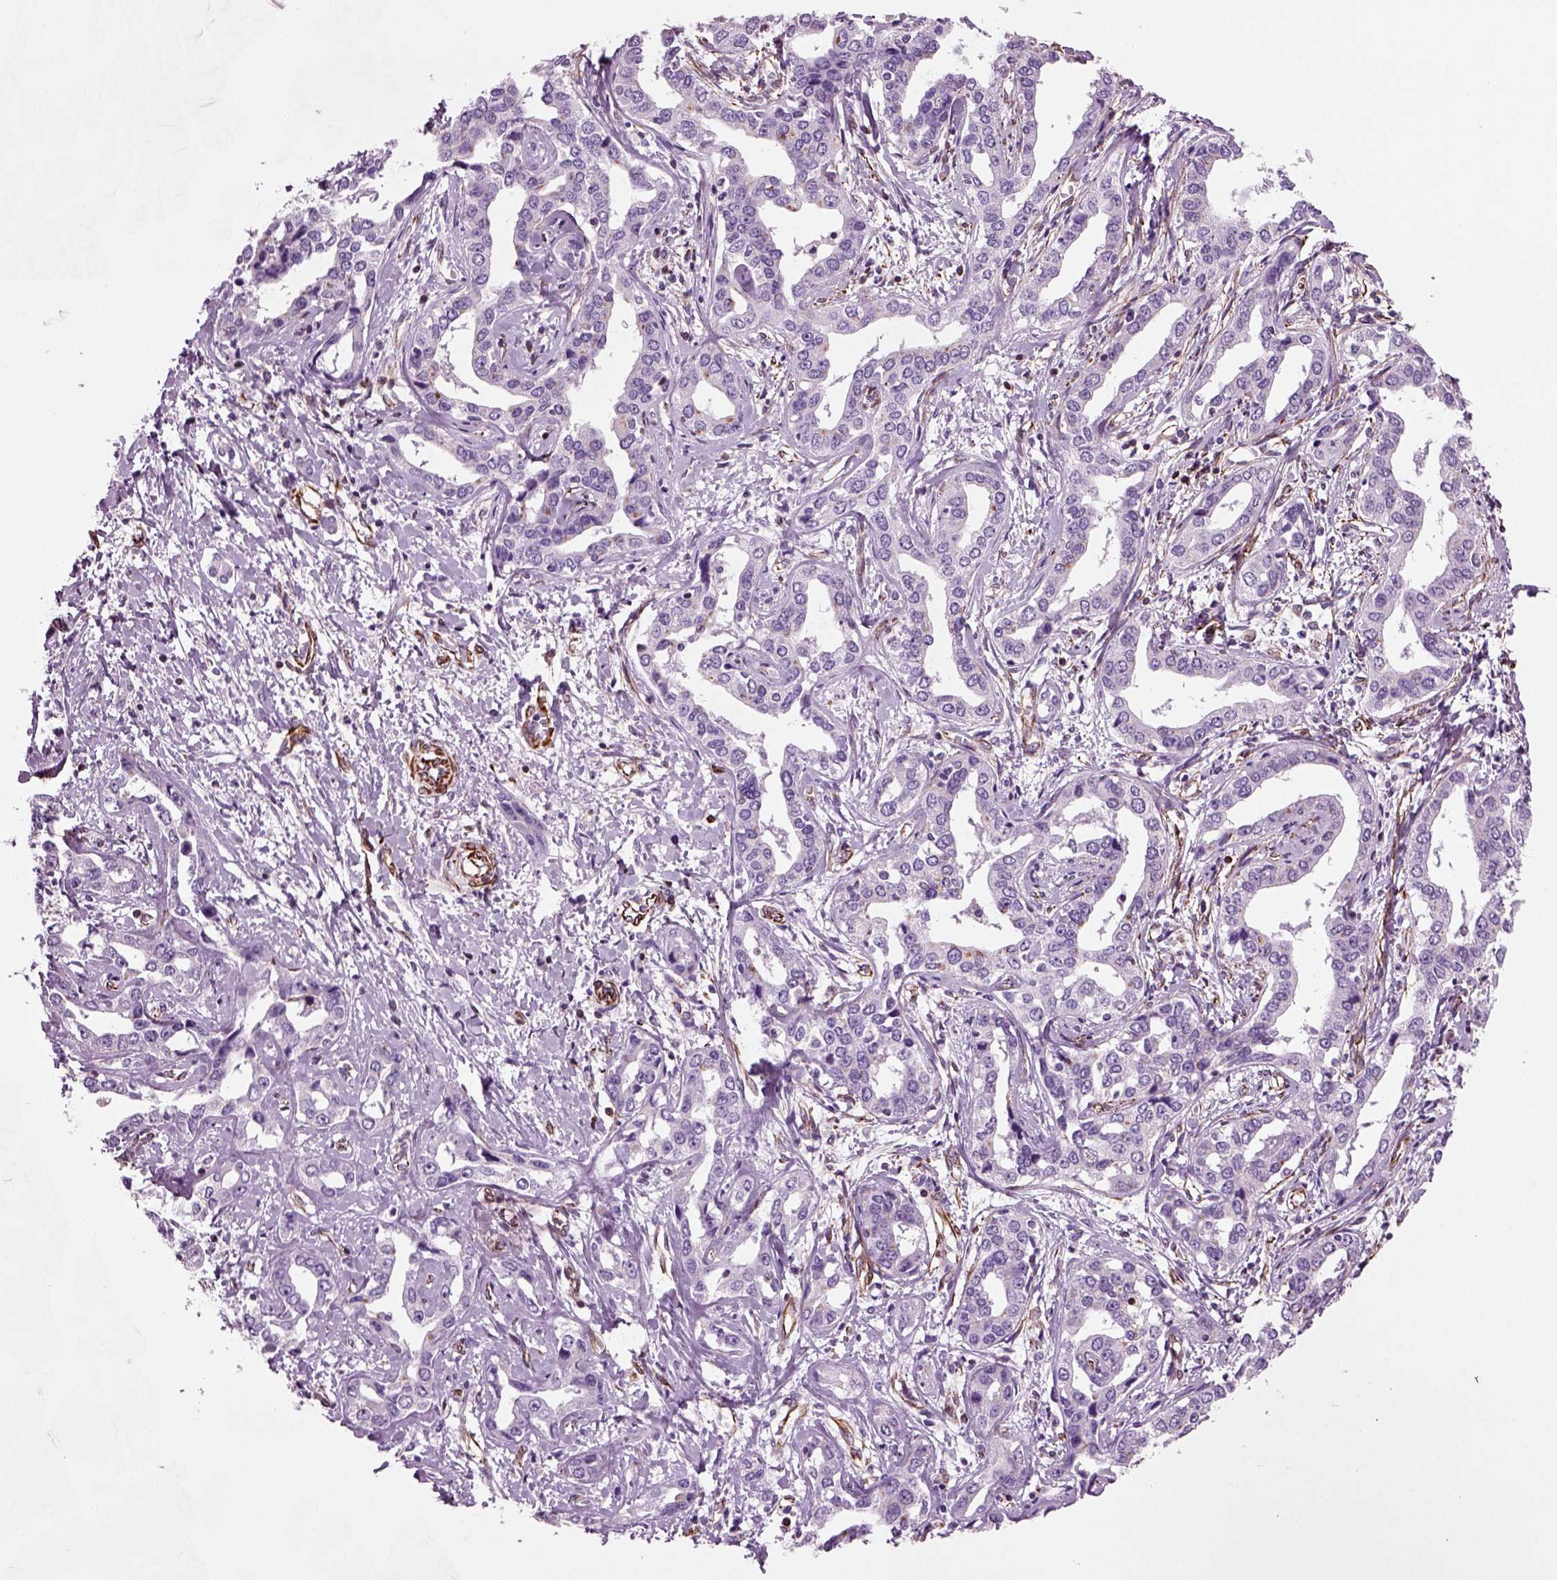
{"staining": {"intensity": "negative", "quantity": "none", "location": "none"}, "tissue": "liver cancer", "cell_type": "Tumor cells", "image_type": "cancer", "snomed": [{"axis": "morphology", "description": "Cholangiocarcinoma"}, {"axis": "topography", "description": "Liver"}], "caption": "DAB immunohistochemical staining of liver cholangiocarcinoma exhibits no significant expression in tumor cells.", "gene": "ACER3", "patient": {"sex": "male", "age": 59}}